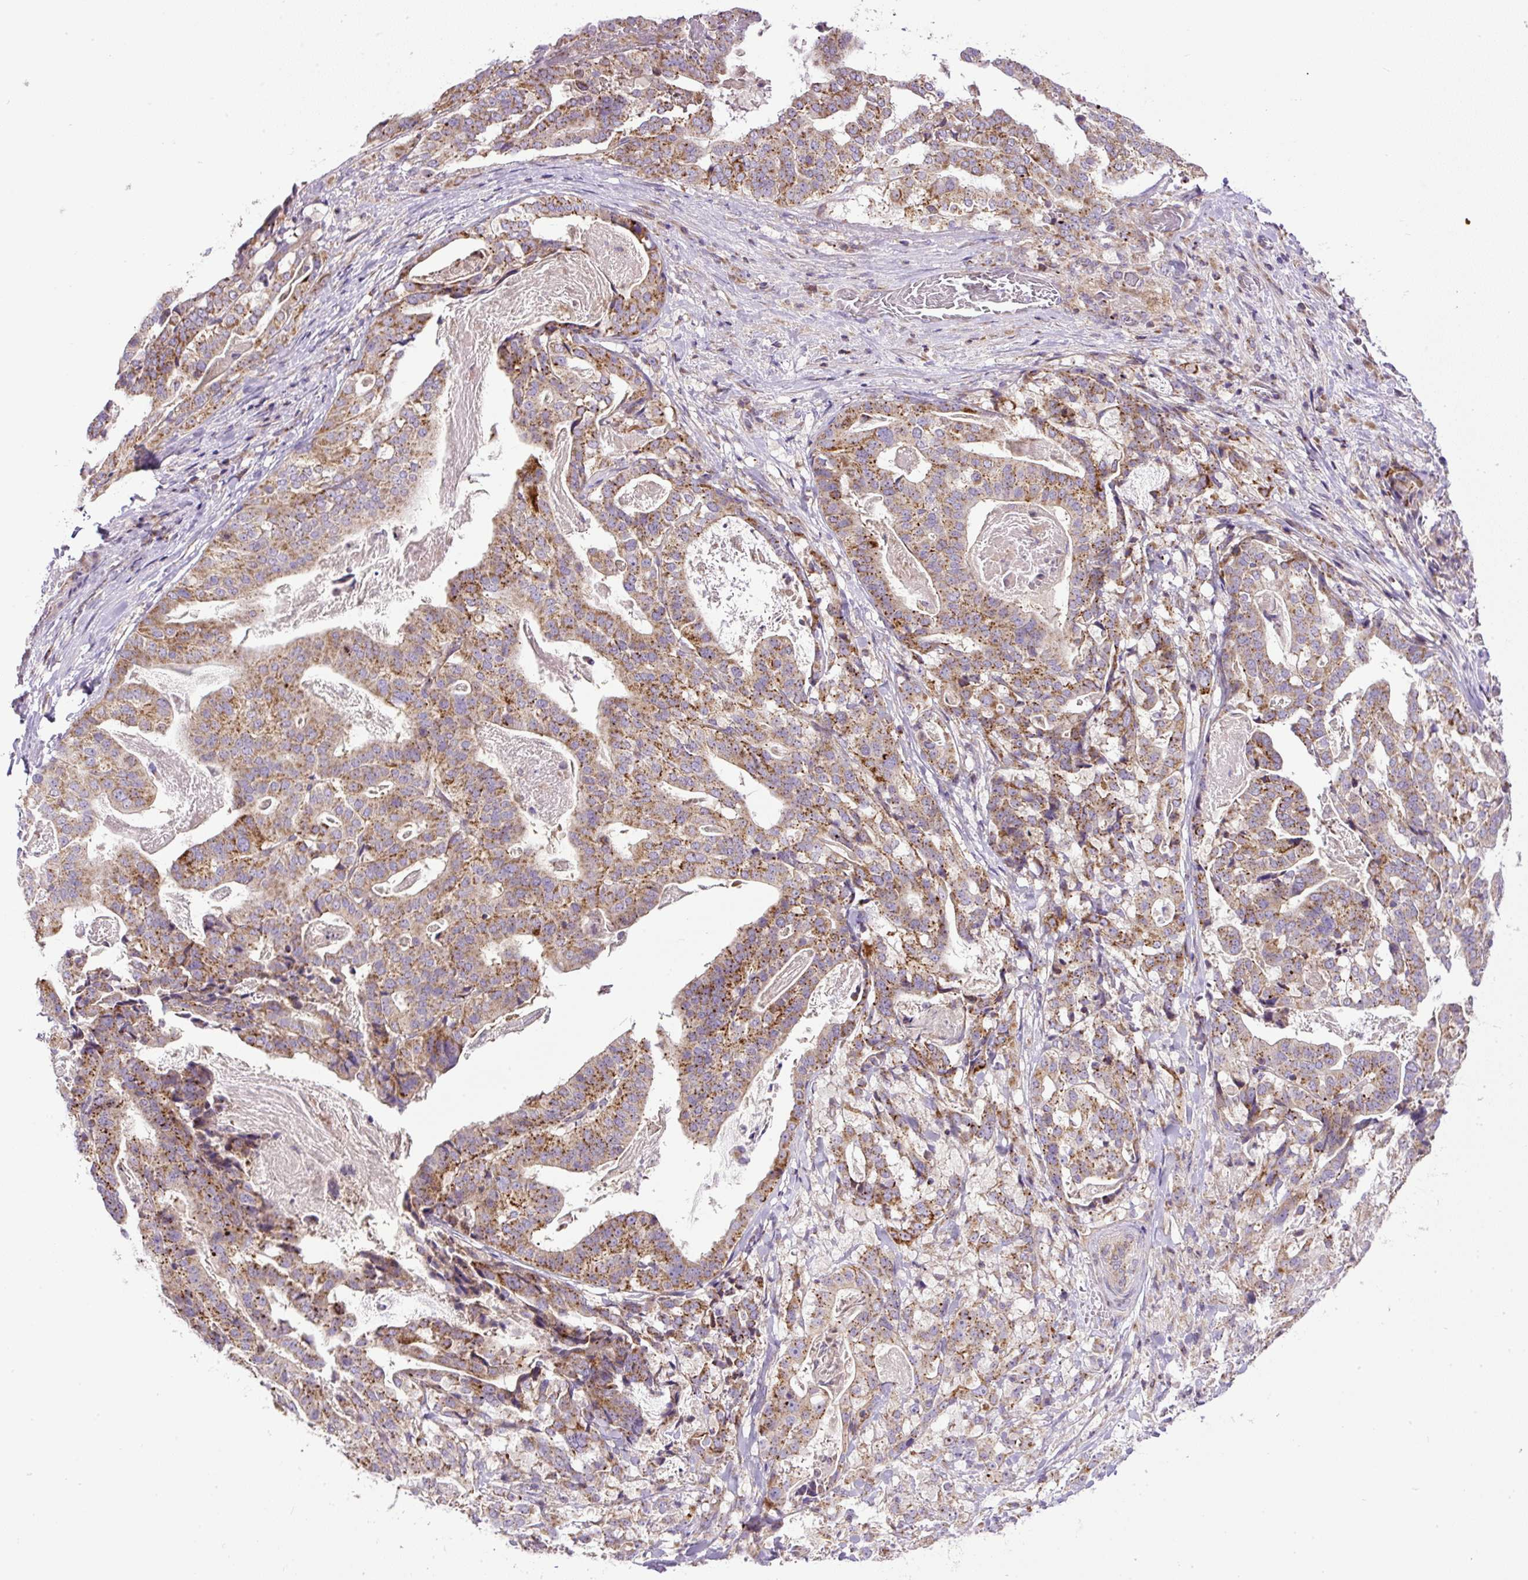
{"staining": {"intensity": "moderate", "quantity": ">75%", "location": "cytoplasmic/membranous"}, "tissue": "stomach cancer", "cell_type": "Tumor cells", "image_type": "cancer", "snomed": [{"axis": "morphology", "description": "Adenocarcinoma, NOS"}, {"axis": "topography", "description": "Stomach"}], "caption": "Human stomach adenocarcinoma stained with a protein marker exhibits moderate staining in tumor cells.", "gene": "ZNF547", "patient": {"sex": "male", "age": 48}}